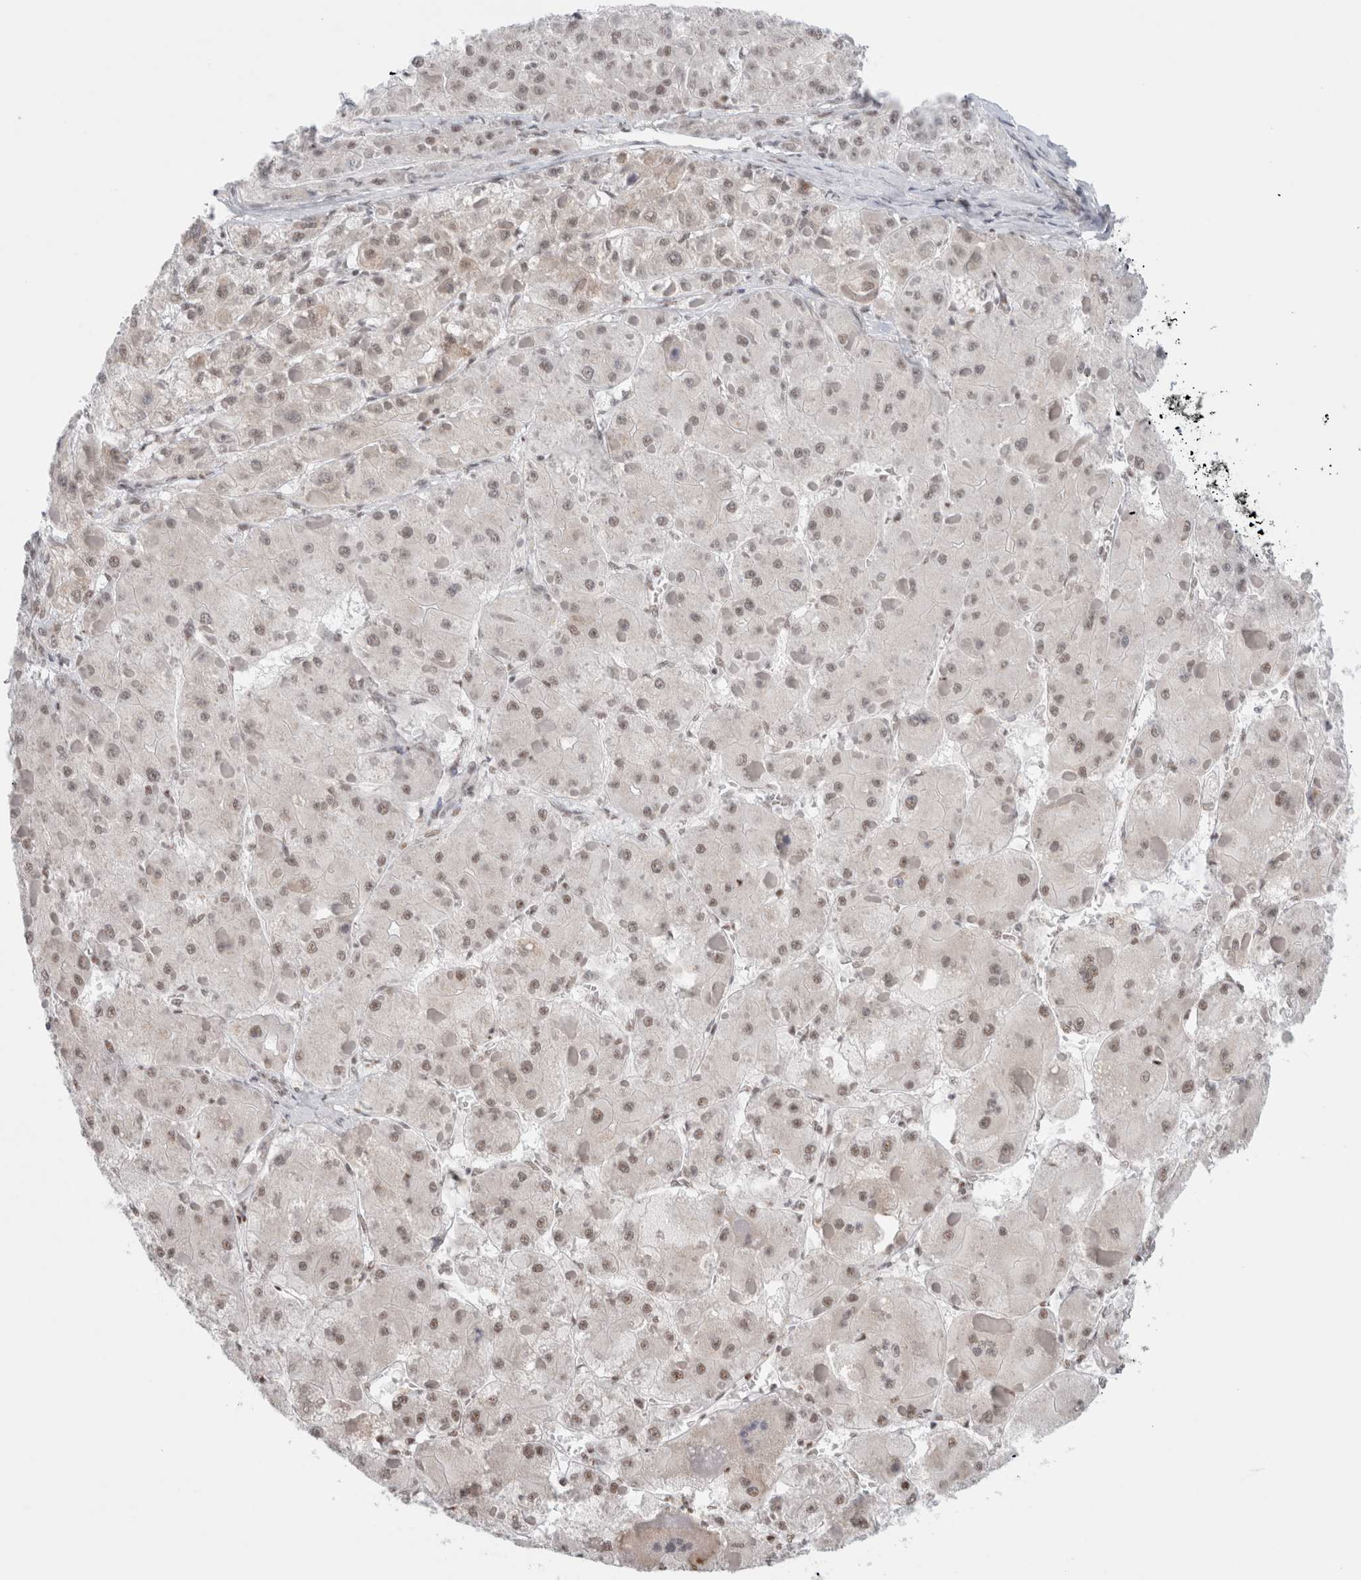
{"staining": {"intensity": "moderate", "quantity": ">75%", "location": "nuclear"}, "tissue": "liver cancer", "cell_type": "Tumor cells", "image_type": "cancer", "snomed": [{"axis": "morphology", "description": "Carcinoma, Hepatocellular, NOS"}, {"axis": "topography", "description": "Liver"}], "caption": "Hepatocellular carcinoma (liver) stained for a protein (brown) displays moderate nuclear positive staining in approximately >75% of tumor cells.", "gene": "TRMT12", "patient": {"sex": "female", "age": 73}}